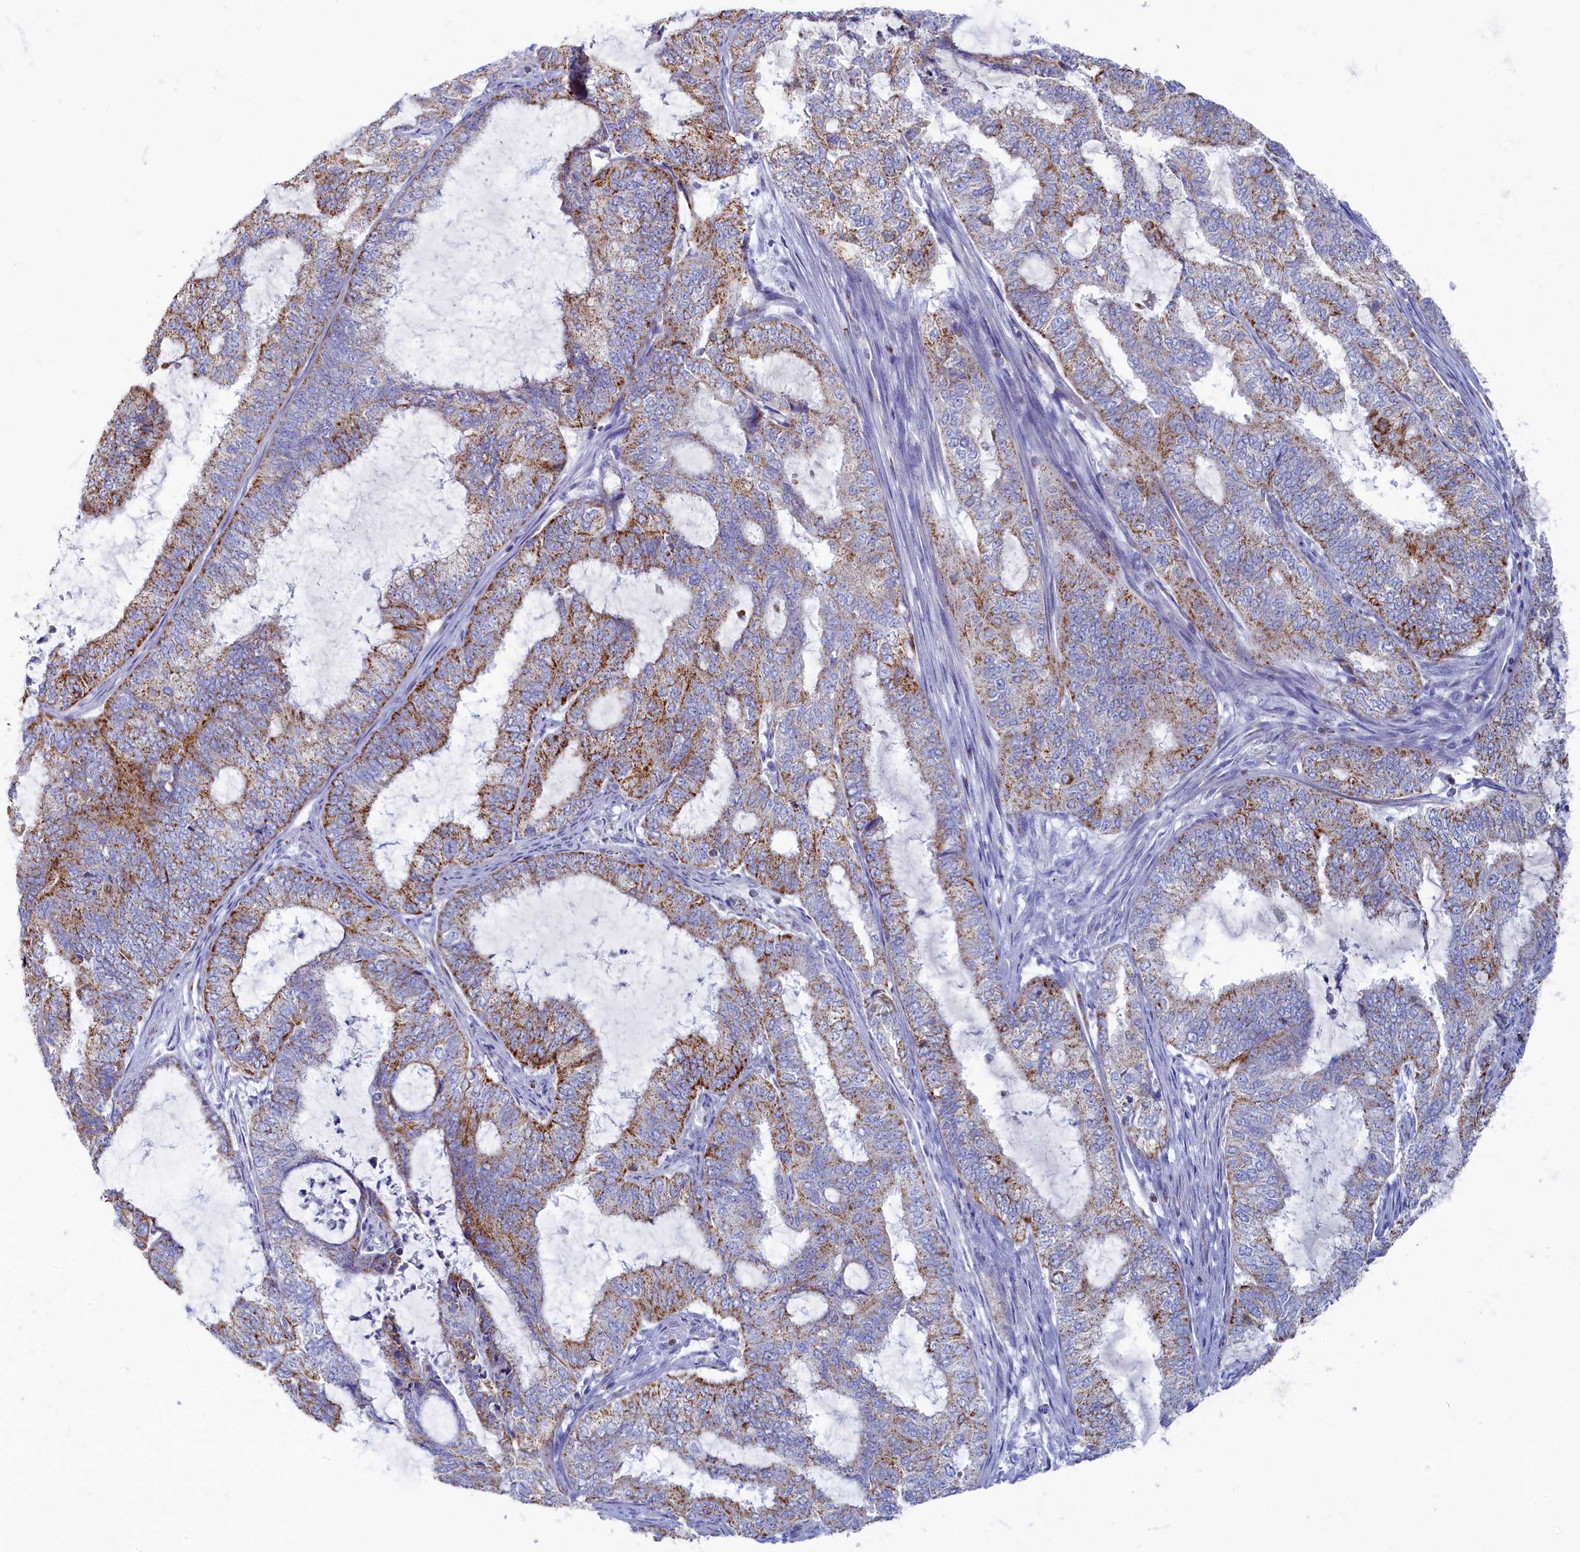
{"staining": {"intensity": "moderate", "quantity": "25%-75%", "location": "cytoplasmic/membranous"}, "tissue": "endometrial cancer", "cell_type": "Tumor cells", "image_type": "cancer", "snomed": [{"axis": "morphology", "description": "Adenocarcinoma, NOS"}, {"axis": "topography", "description": "Endometrium"}], "caption": "A photomicrograph of endometrial cancer (adenocarcinoma) stained for a protein demonstrates moderate cytoplasmic/membranous brown staining in tumor cells.", "gene": "OCIAD2", "patient": {"sex": "female", "age": 51}}